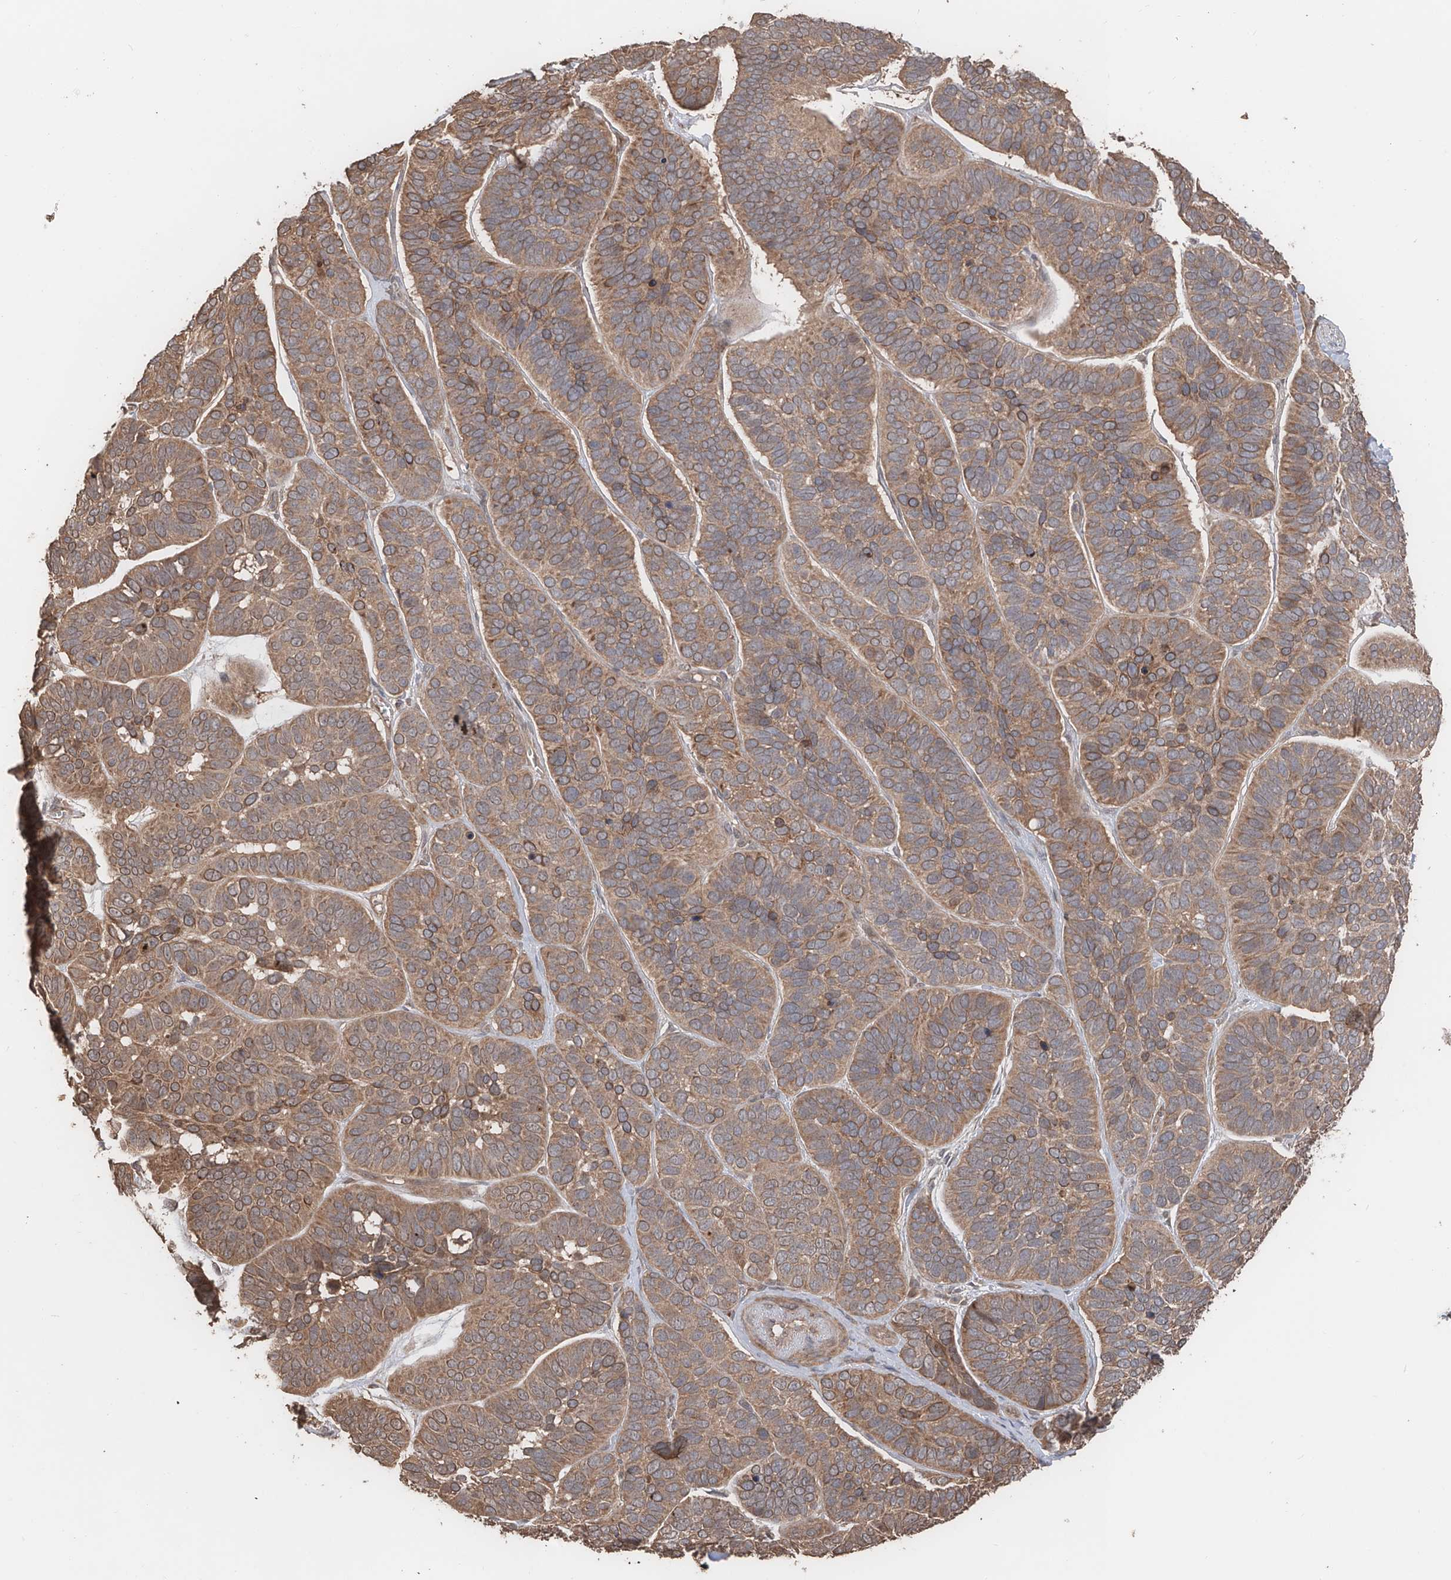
{"staining": {"intensity": "moderate", "quantity": ">75%", "location": "cytoplasmic/membranous"}, "tissue": "skin cancer", "cell_type": "Tumor cells", "image_type": "cancer", "snomed": [{"axis": "morphology", "description": "Basal cell carcinoma"}, {"axis": "topography", "description": "Skin"}], "caption": "Tumor cells demonstrate medium levels of moderate cytoplasmic/membranous expression in approximately >75% of cells in skin cancer.", "gene": "FAM135A", "patient": {"sex": "male", "age": 62}}